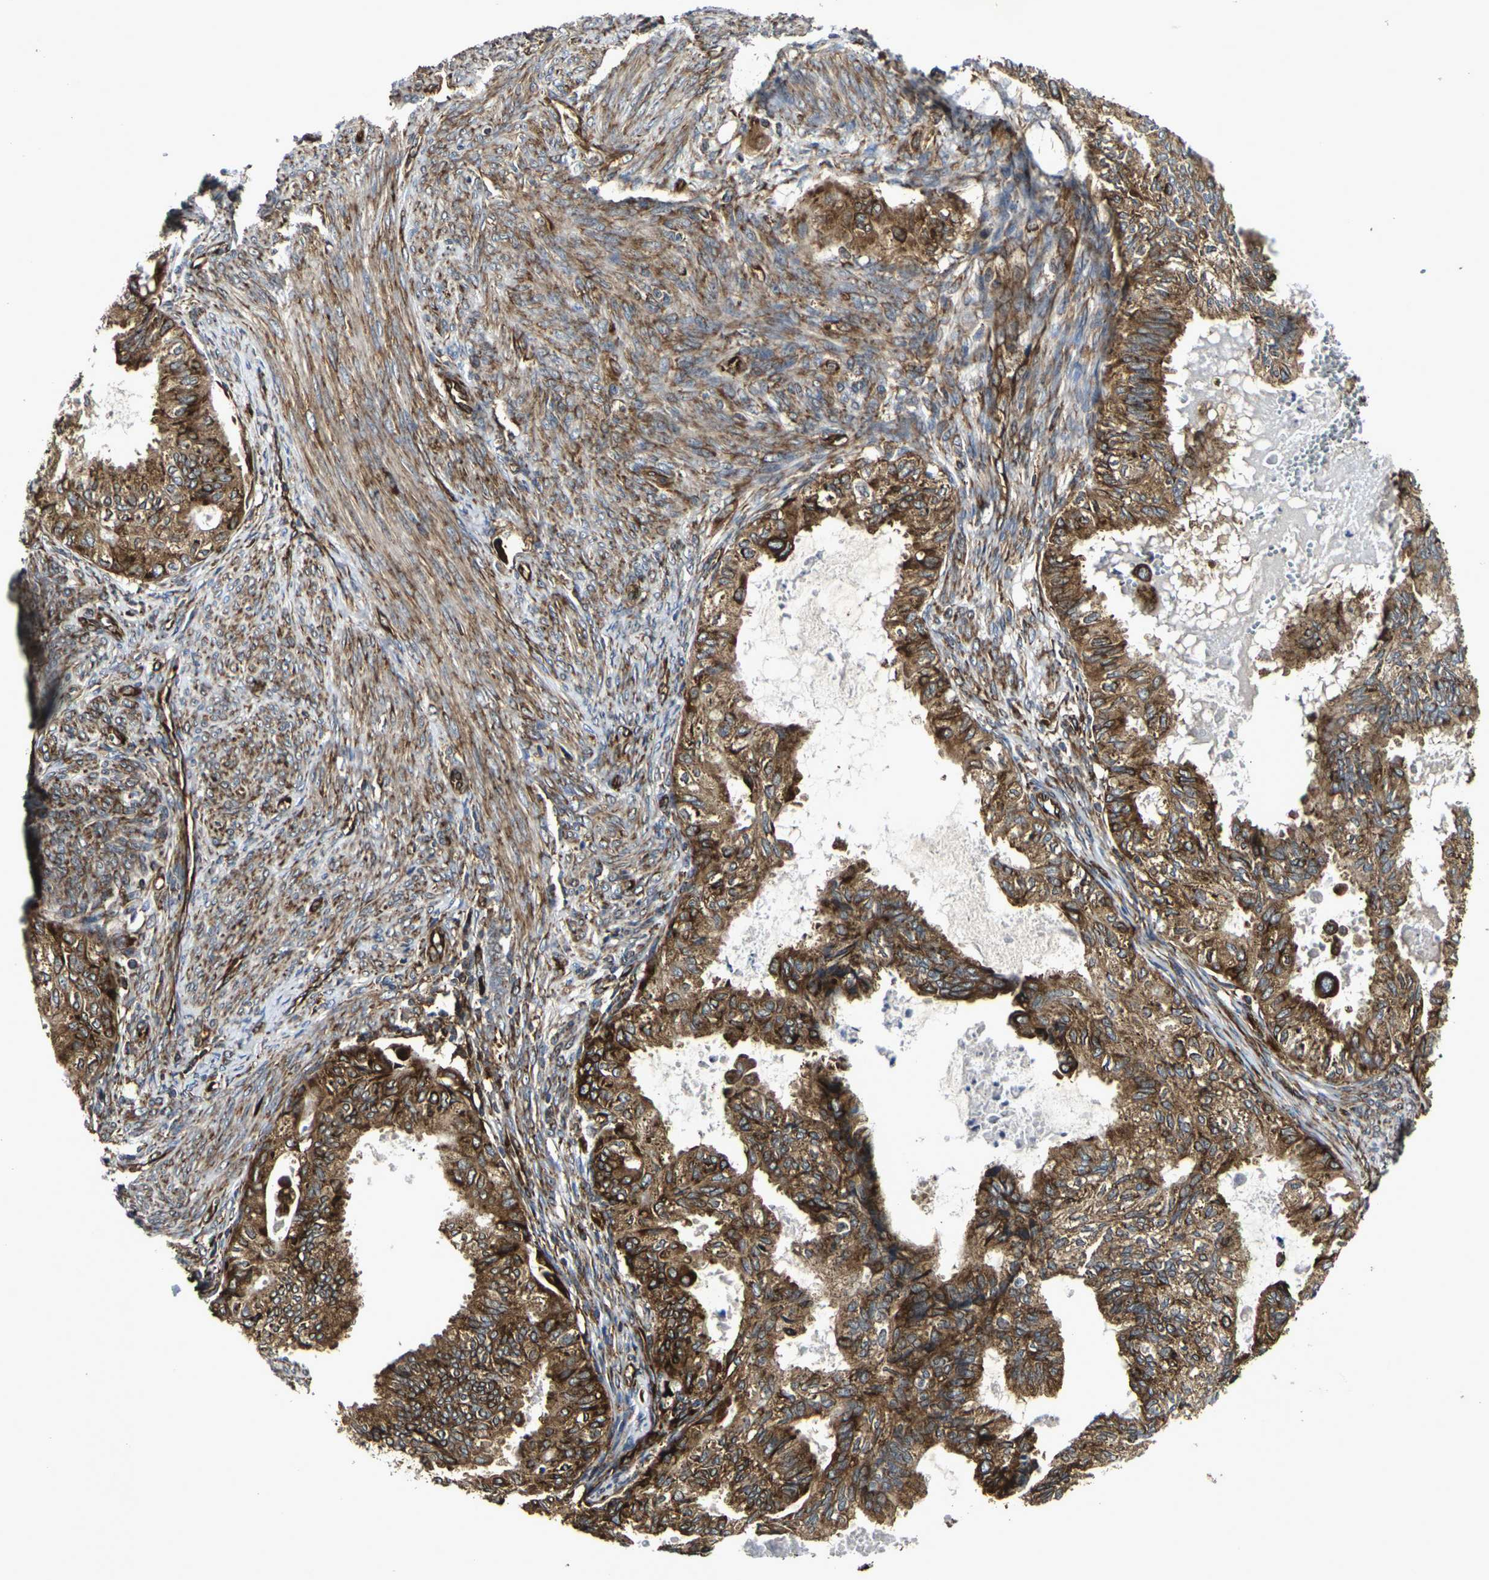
{"staining": {"intensity": "strong", "quantity": ">75%", "location": "cytoplasmic/membranous"}, "tissue": "cervical cancer", "cell_type": "Tumor cells", "image_type": "cancer", "snomed": [{"axis": "morphology", "description": "Normal tissue, NOS"}, {"axis": "morphology", "description": "Adenocarcinoma, NOS"}, {"axis": "topography", "description": "Cervix"}, {"axis": "topography", "description": "Endometrium"}], "caption": "An image of cervical adenocarcinoma stained for a protein displays strong cytoplasmic/membranous brown staining in tumor cells. The protein is shown in brown color, while the nuclei are stained blue.", "gene": "MARCHF2", "patient": {"sex": "female", "age": 86}}